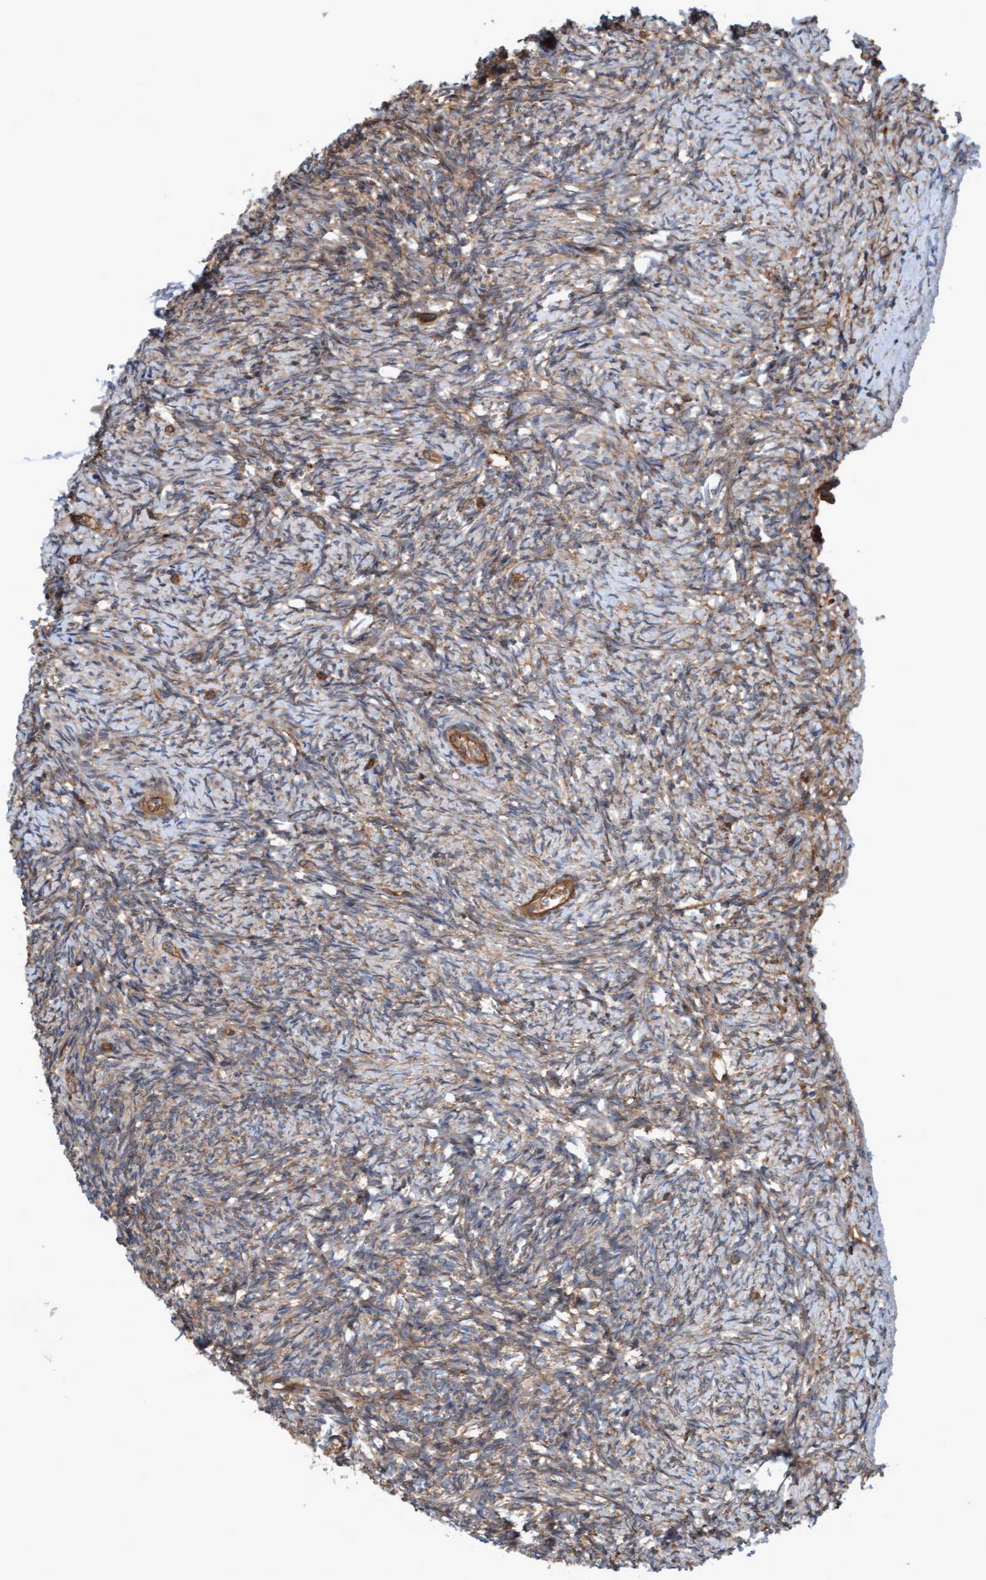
{"staining": {"intensity": "moderate", "quantity": ">75%", "location": "cytoplasmic/membranous"}, "tissue": "ovary", "cell_type": "Follicle cells", "image_type": "normal", "snomed": [{"axis": "morphology", "description": "Normal tissue, NOS"}, {"axis": "topography", "description": "Ovary"}], "caption": "Immunohistochemistry staining of normal ovary, which shows medium levels of moderate cytoplasmic/membranous expression in approximately >75% of follicle cells indicating moderate cytoplasmic/membranous protein positivity. The staining was performed using DAB (3,3'-diaminobenzidine) (brown) for protein detection and nuclei were counterstained in hematoxylin (blue).", "gene": "ERAL1", "patient": {"sex": "female", "age": 41}}